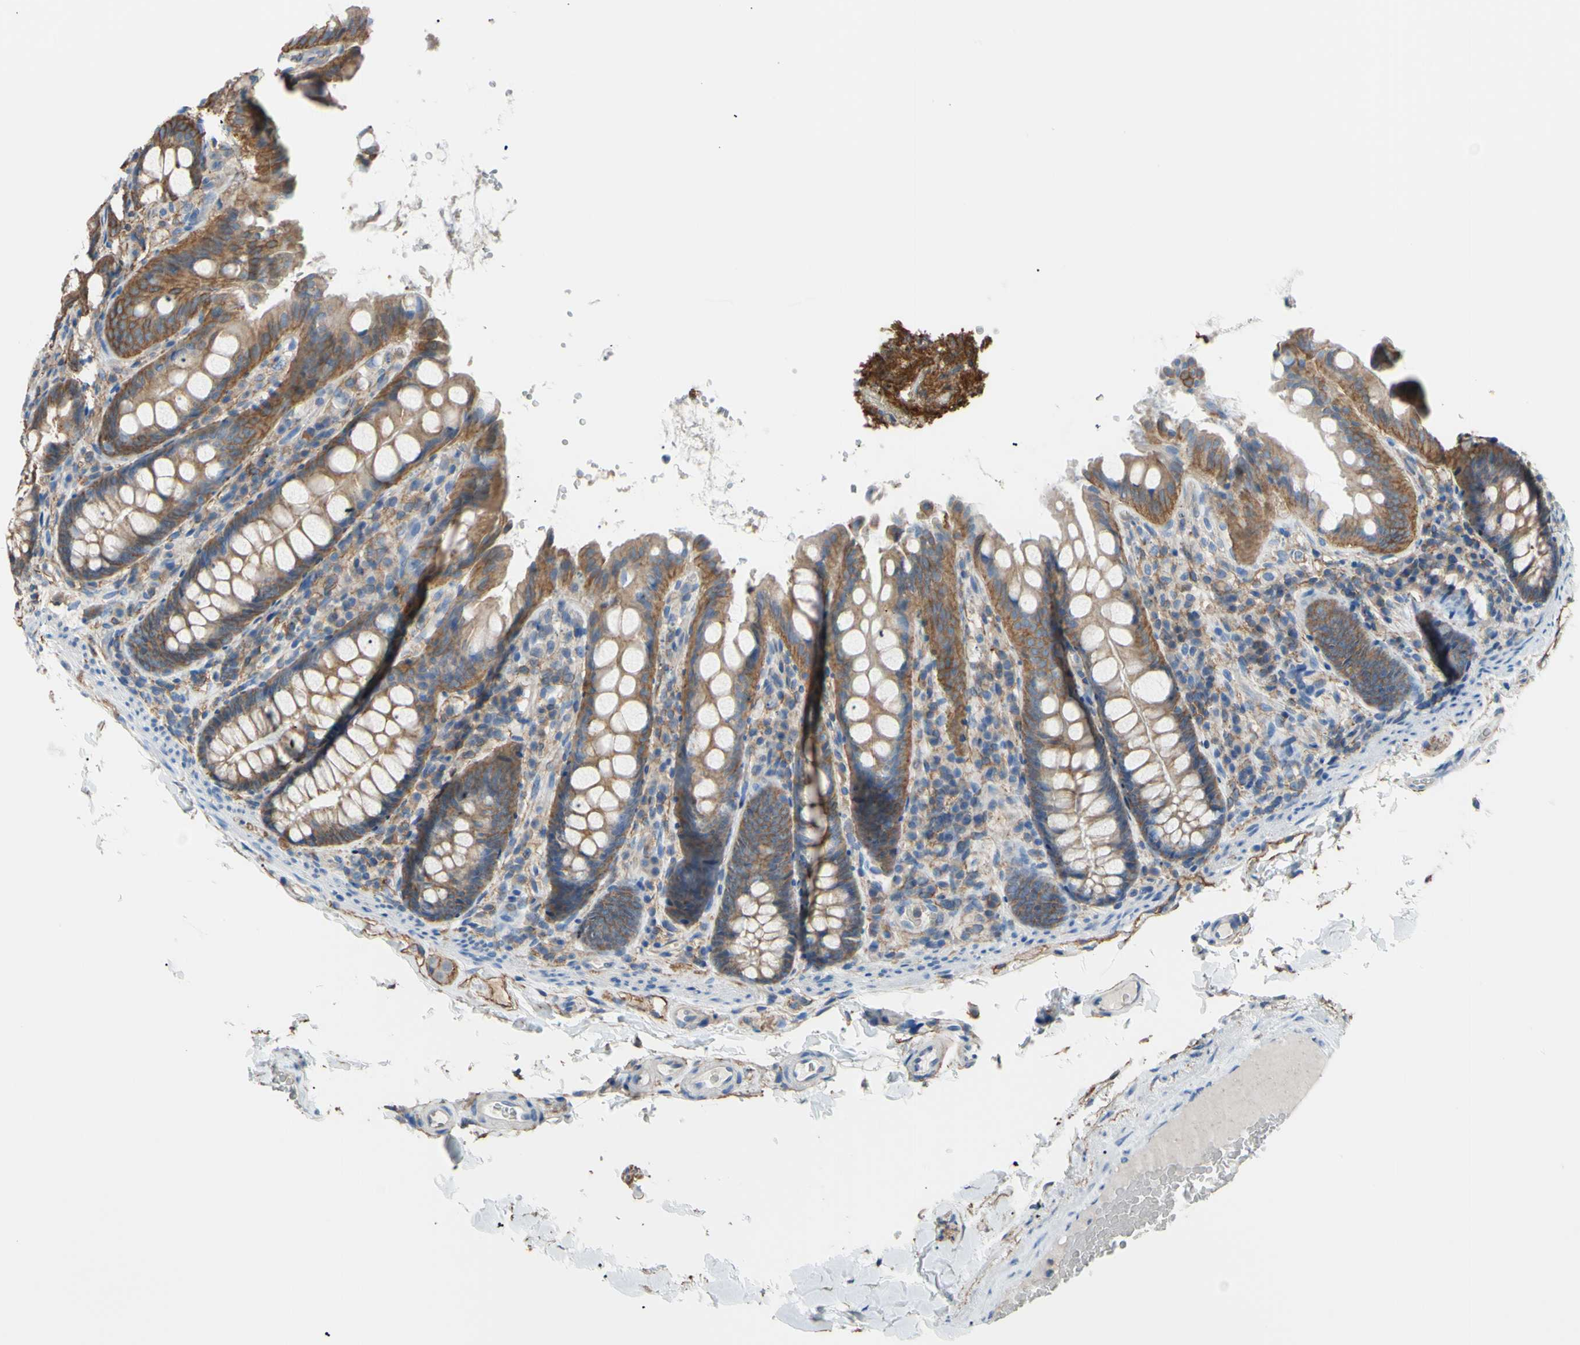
{"staining": {"intensity": "moderate", "quantity": "25%-75%", "location": "cytoplasmic/membranous"}, "tissue": "colon", "cell_type": "Endothelial cells", "image_type": "normal", "snomed": [{"axis": "morphology", "description": "Normal tissue, NOS"}, {"axis": "topography", "description": "Colon"}], "caption": "Colon stained with DAB IHC demonstrates medium levels of moderate cytoplasmic/membranous expression in about 25%-75% of endothelial cells.", "gene": "ADD1", "patient": {"sex": "female", "age": 61}}